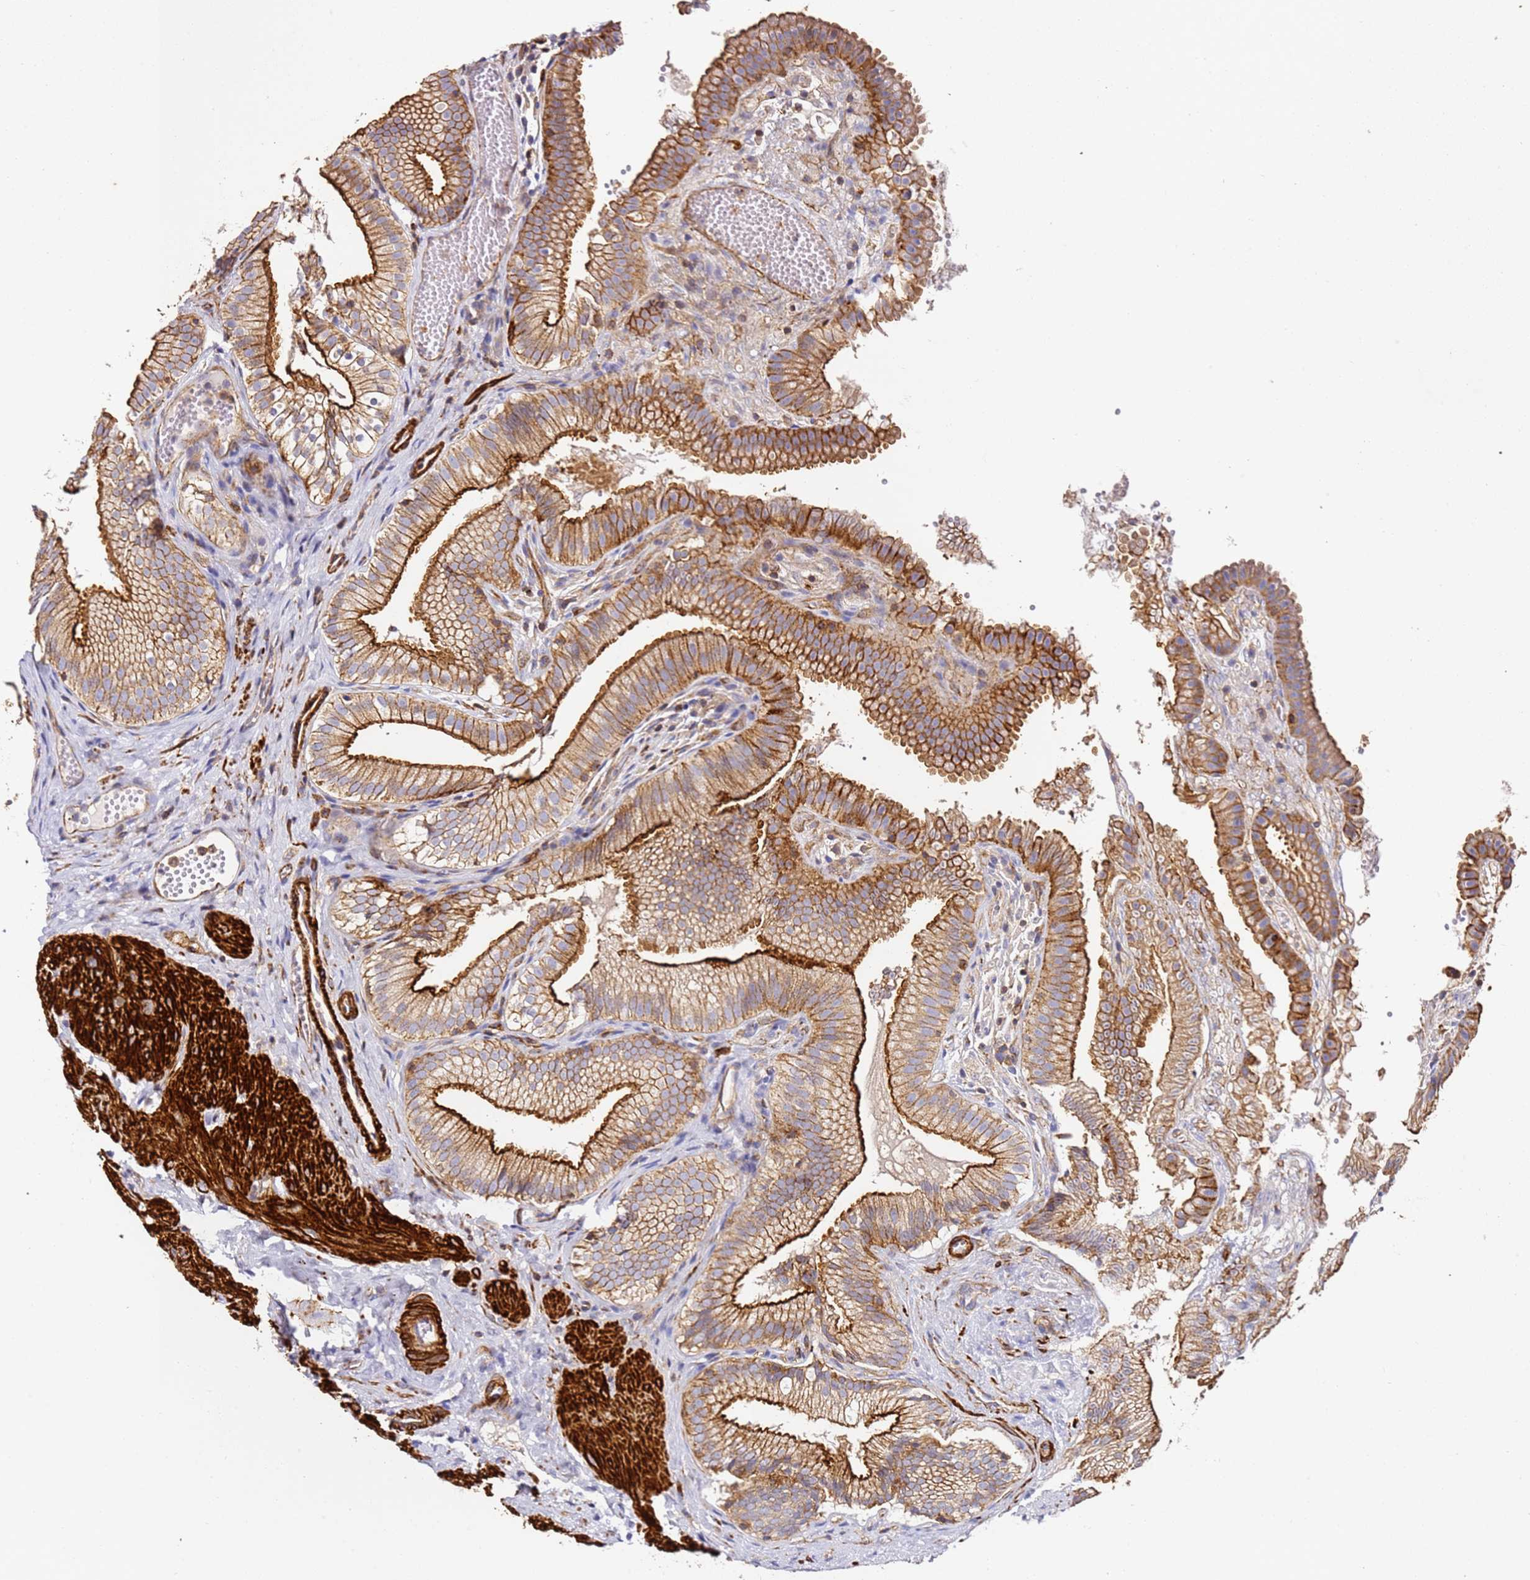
{"staining": {"intensity": "moderate", "quantity": ">75%", "location": "cytoplasmic/membranous"}, "tissue": "gallbladder", "cell_type": "Glandular cells", "image_type": "normal", "snomed": [{"axis": "morphology", "description": "Normal tissue, NOS"}, {"axis": "topography", "description": "Gallbladder"}], "caption": "The image exhibits staining of normal gallbladder, revealing moderate cytoplasmic/membranous protein positivity (brown color) within glandular cells.", "gene": "ZNF671", "patient": {"sex": "female", "age": 30}}